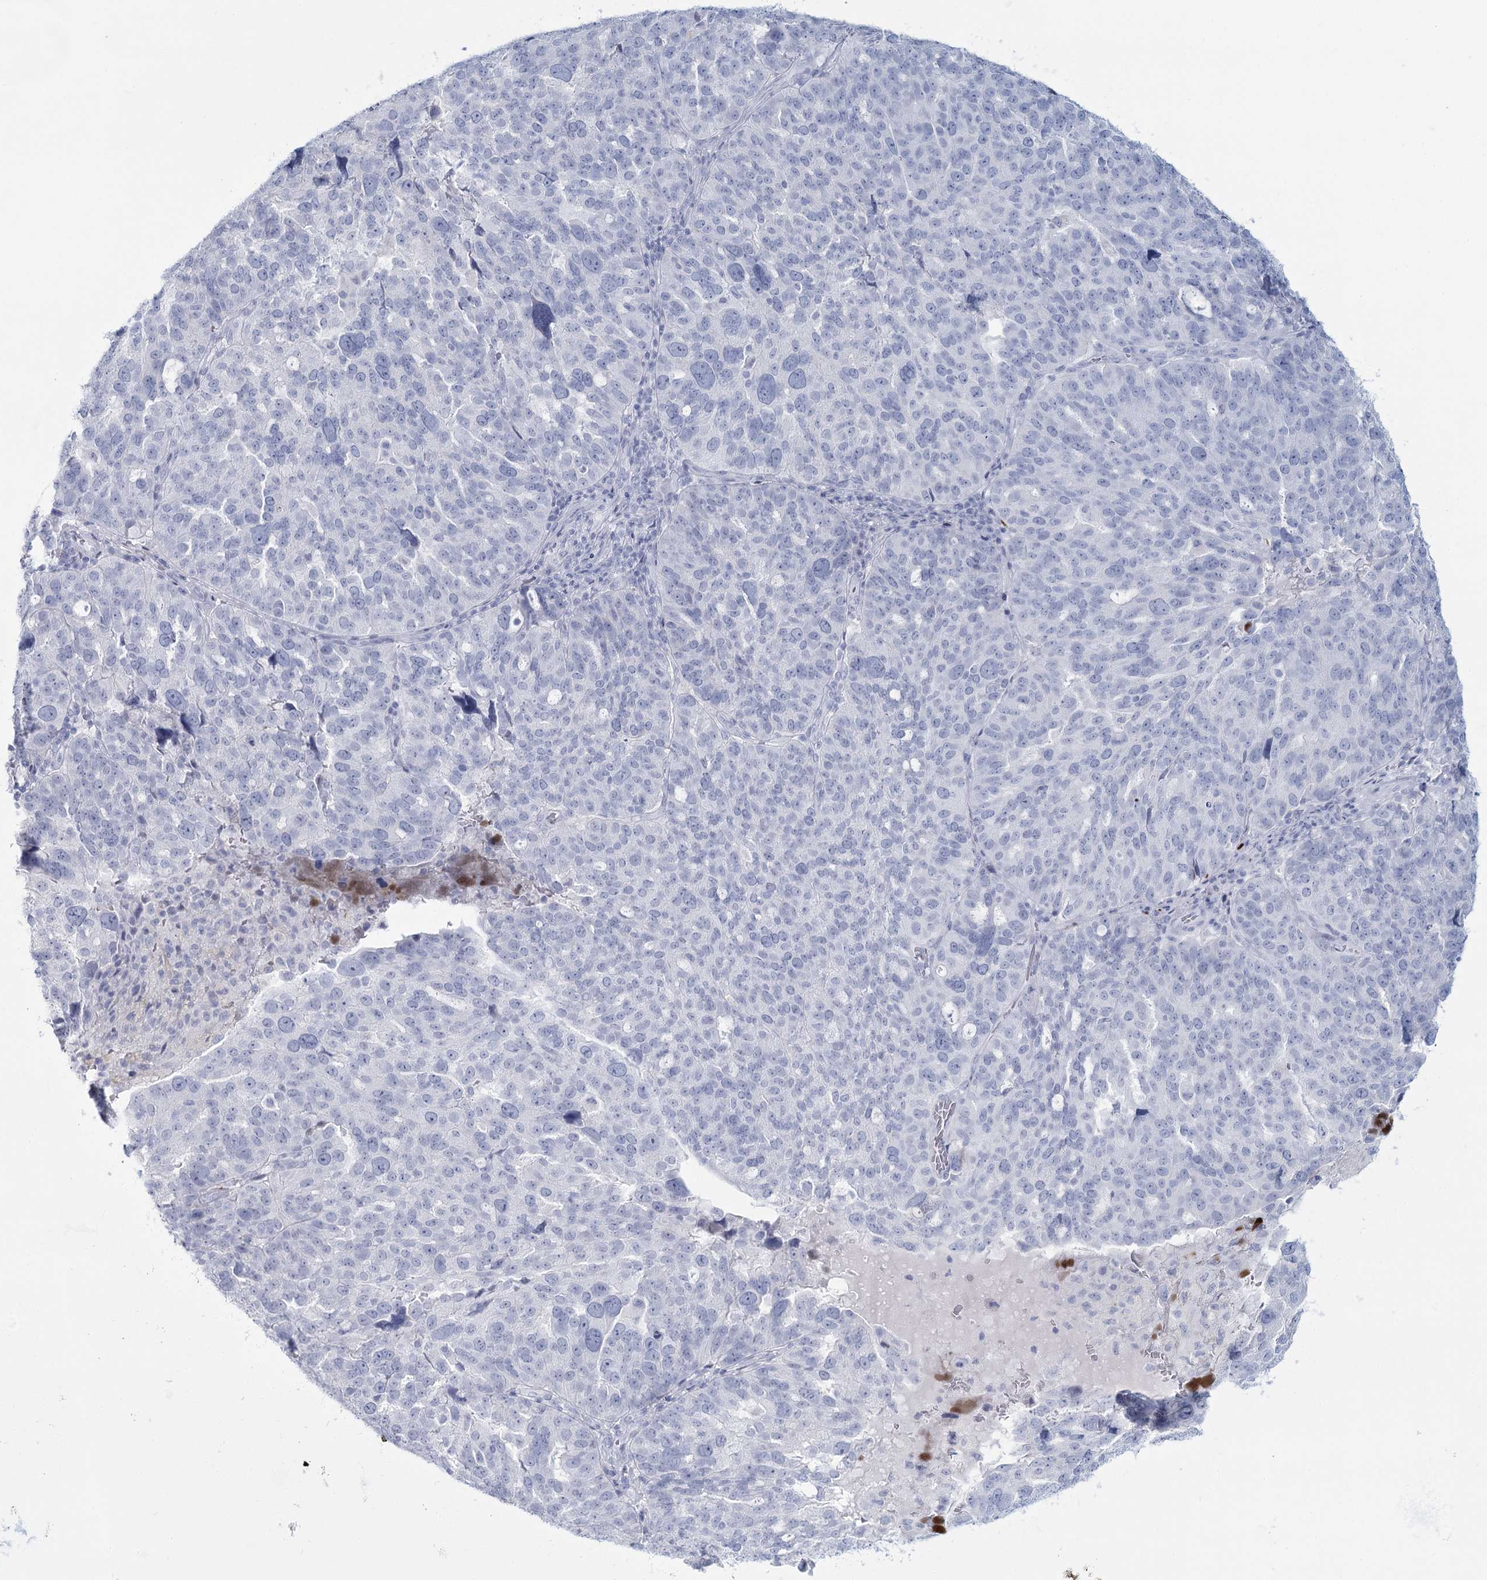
{"staining": {"intensity": "negative", "quantity": "none", "location": "none"}, "tissue": "ovarian cancer", "cell_type": "Tumor cells", "image_type": "cancer", "snomed": [{"axis": "morphology", "description": "Cystadenocarcinoma, serous, NOS"}, {"axis": "topography", "description": "Ovary"}], "caption": "Tumor cells show no significant positivity in ovarian cancer (serous cystadenocarcinoma). (Stains: DAB (3,3'-diaminobenzidine) IHC with hematoxylin counter stain, Microscopy: brightfield microscopy at high magnification).", "gene": "SLC6A19", "patient": {"sex": "female", "age": 59}}